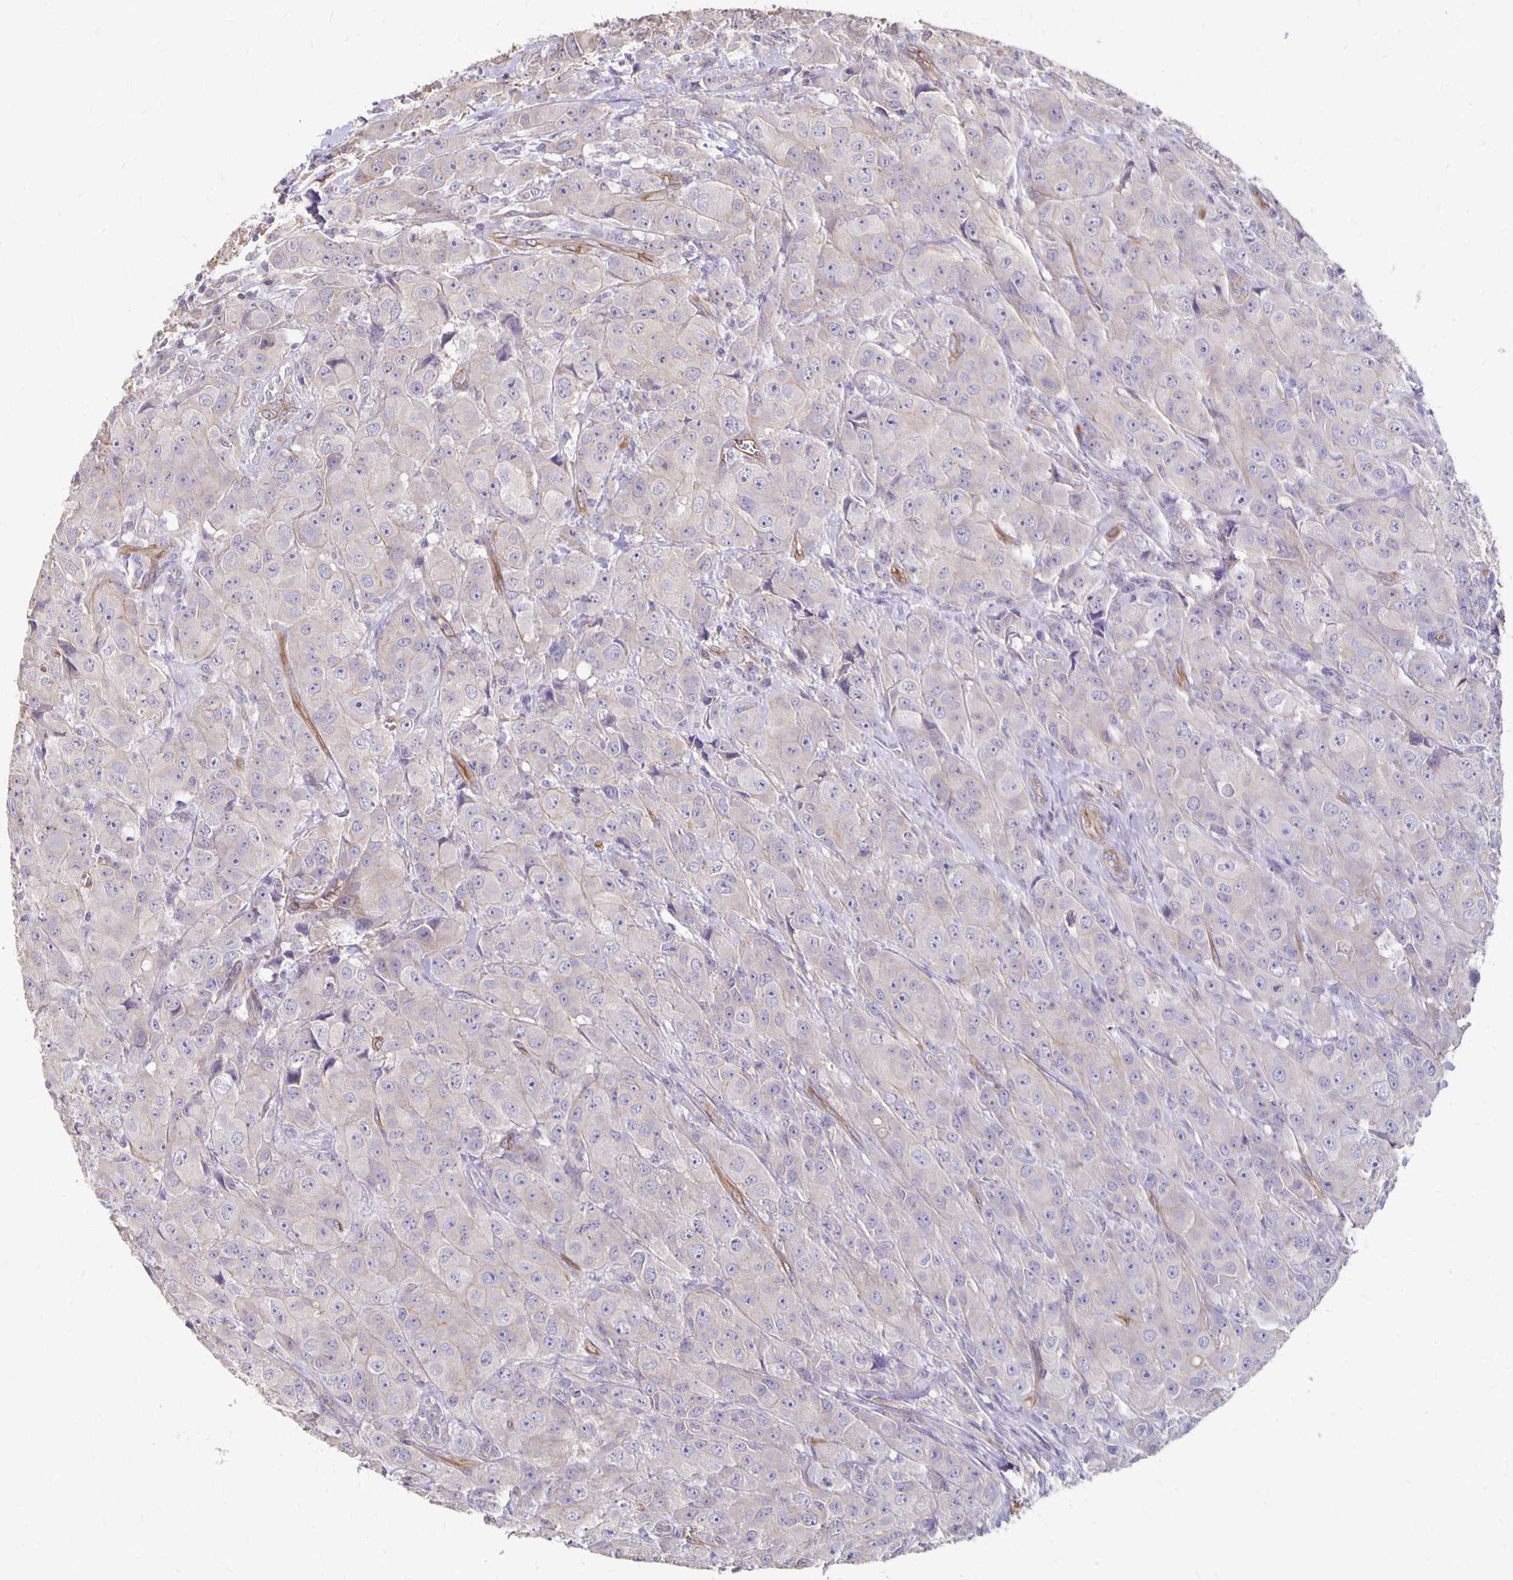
{"staining": {"intensity": "negative", "quantity": "none", "location": "none"}, "tissue": "breast cancer", "cell_type": "Tumor cells", "image_type": "cancer", "snomed": [{"axis": "morphology", "description": "Normal tissue, NOS"}, {"axis": "morphology", "description": "Duct carcinoma"}, {"axis": "topography", "description": "Breast"}], "caption": "This is an immunohistochemistry (IHC) image of intraductal carcinoma (breast). There is no staining in tumor cells.", "gene": "PPP1R3E", "patient": {"sex": "female", "age": 43}}